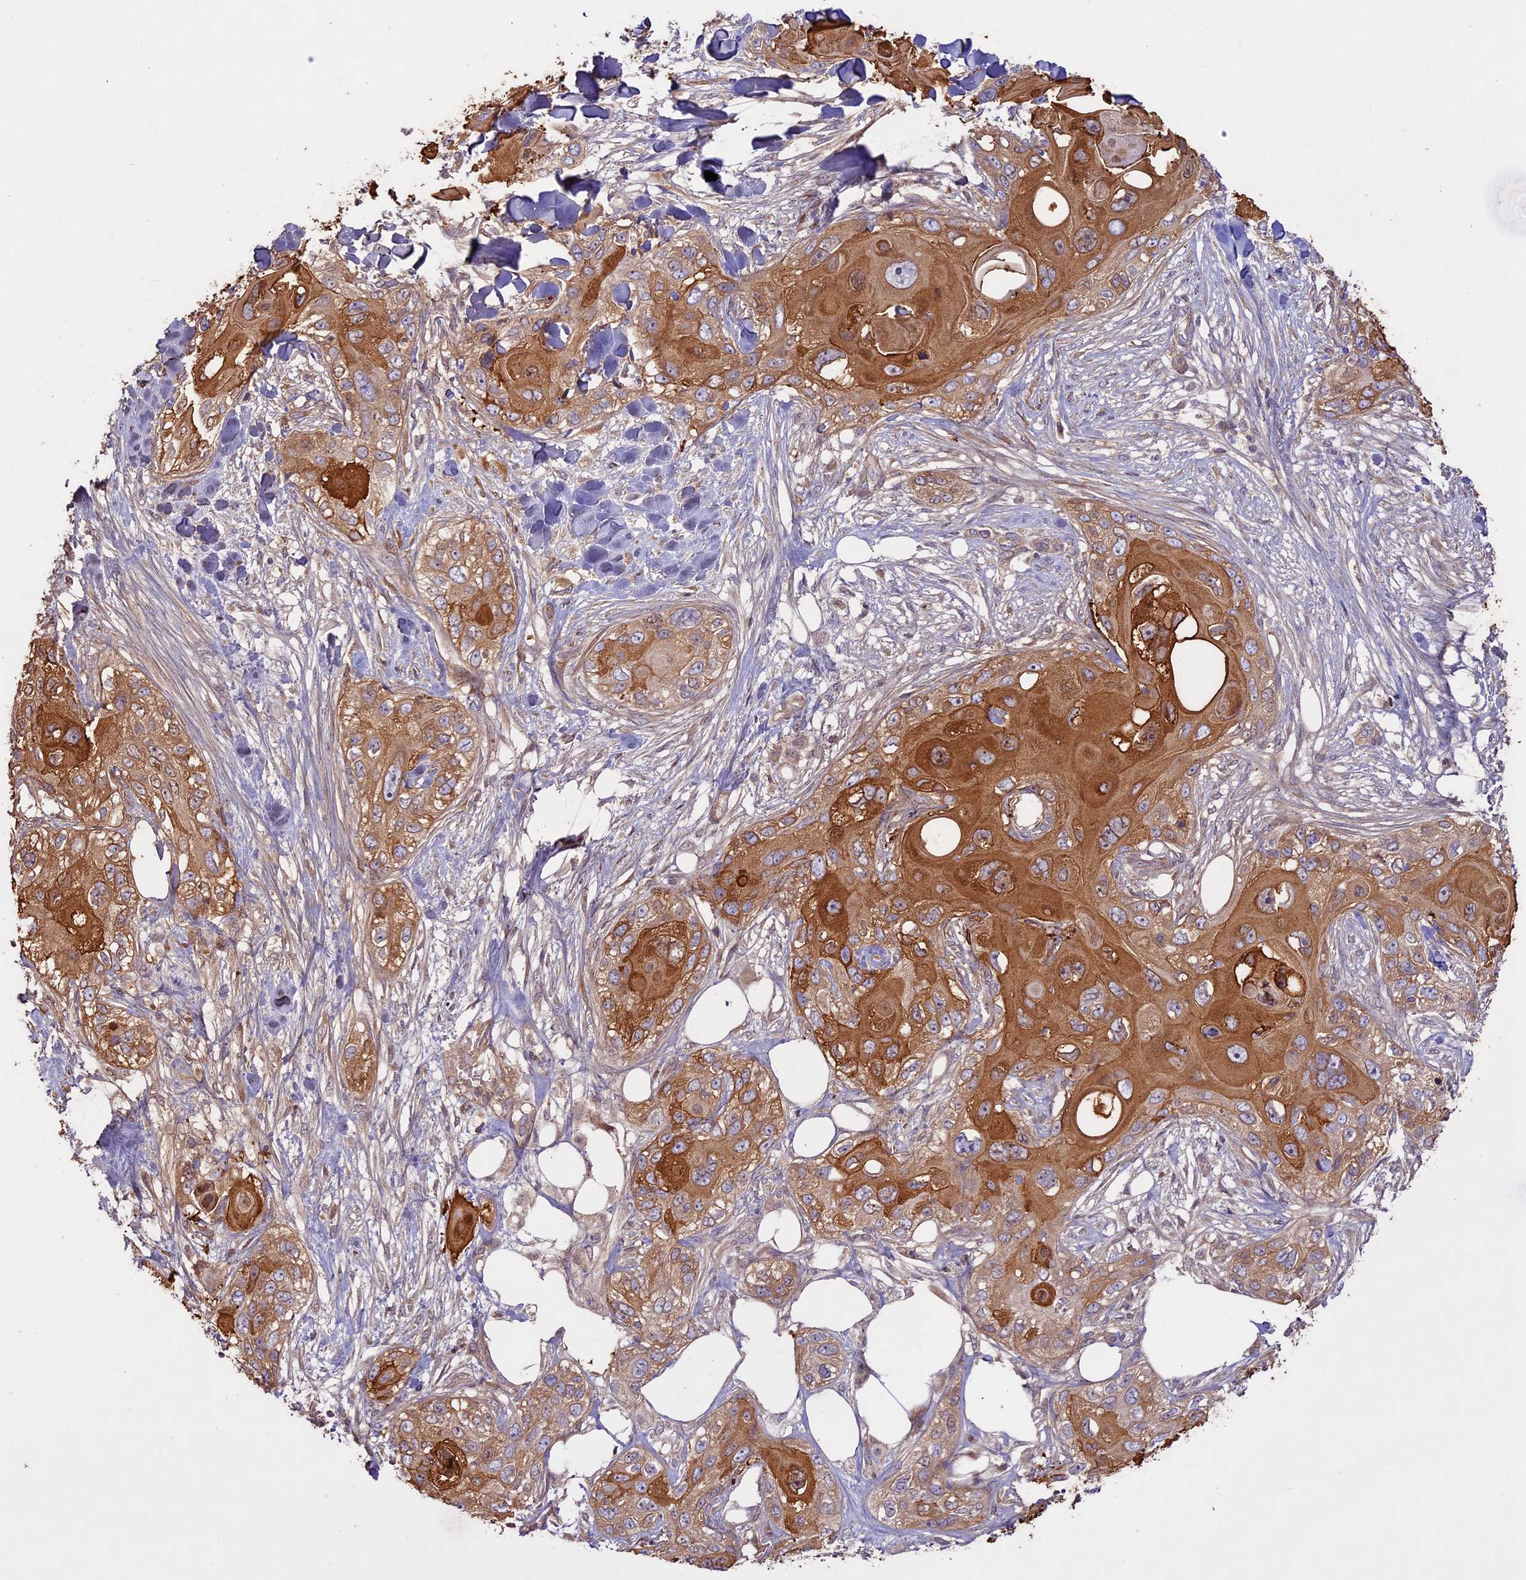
{"staining": {"intensity": "moderate", "quantity": "25%-75%", "location": "cytoplasmic/membranous"}, "tissue": "skin cancer", "cell_type": "Tumor cells", "image_type": "cancer", "snomed": [{"axis": "morphology", "description": "Normal tissue, NOS"}, {"axis": "morphology", "description": "Squamous cell carcinoma, NOS"}, {"axis": "topography", "description": "Skin"}], "caption": "Immunohistochemical staining of human skin squamous cell carcinoma shows medium levels of moderate cytoplasmic/membranous protein expression in approximately 25%-75% of tumor cells.", "gene": "BCAS4", "patient": {"sex": "male", "age": 72}}